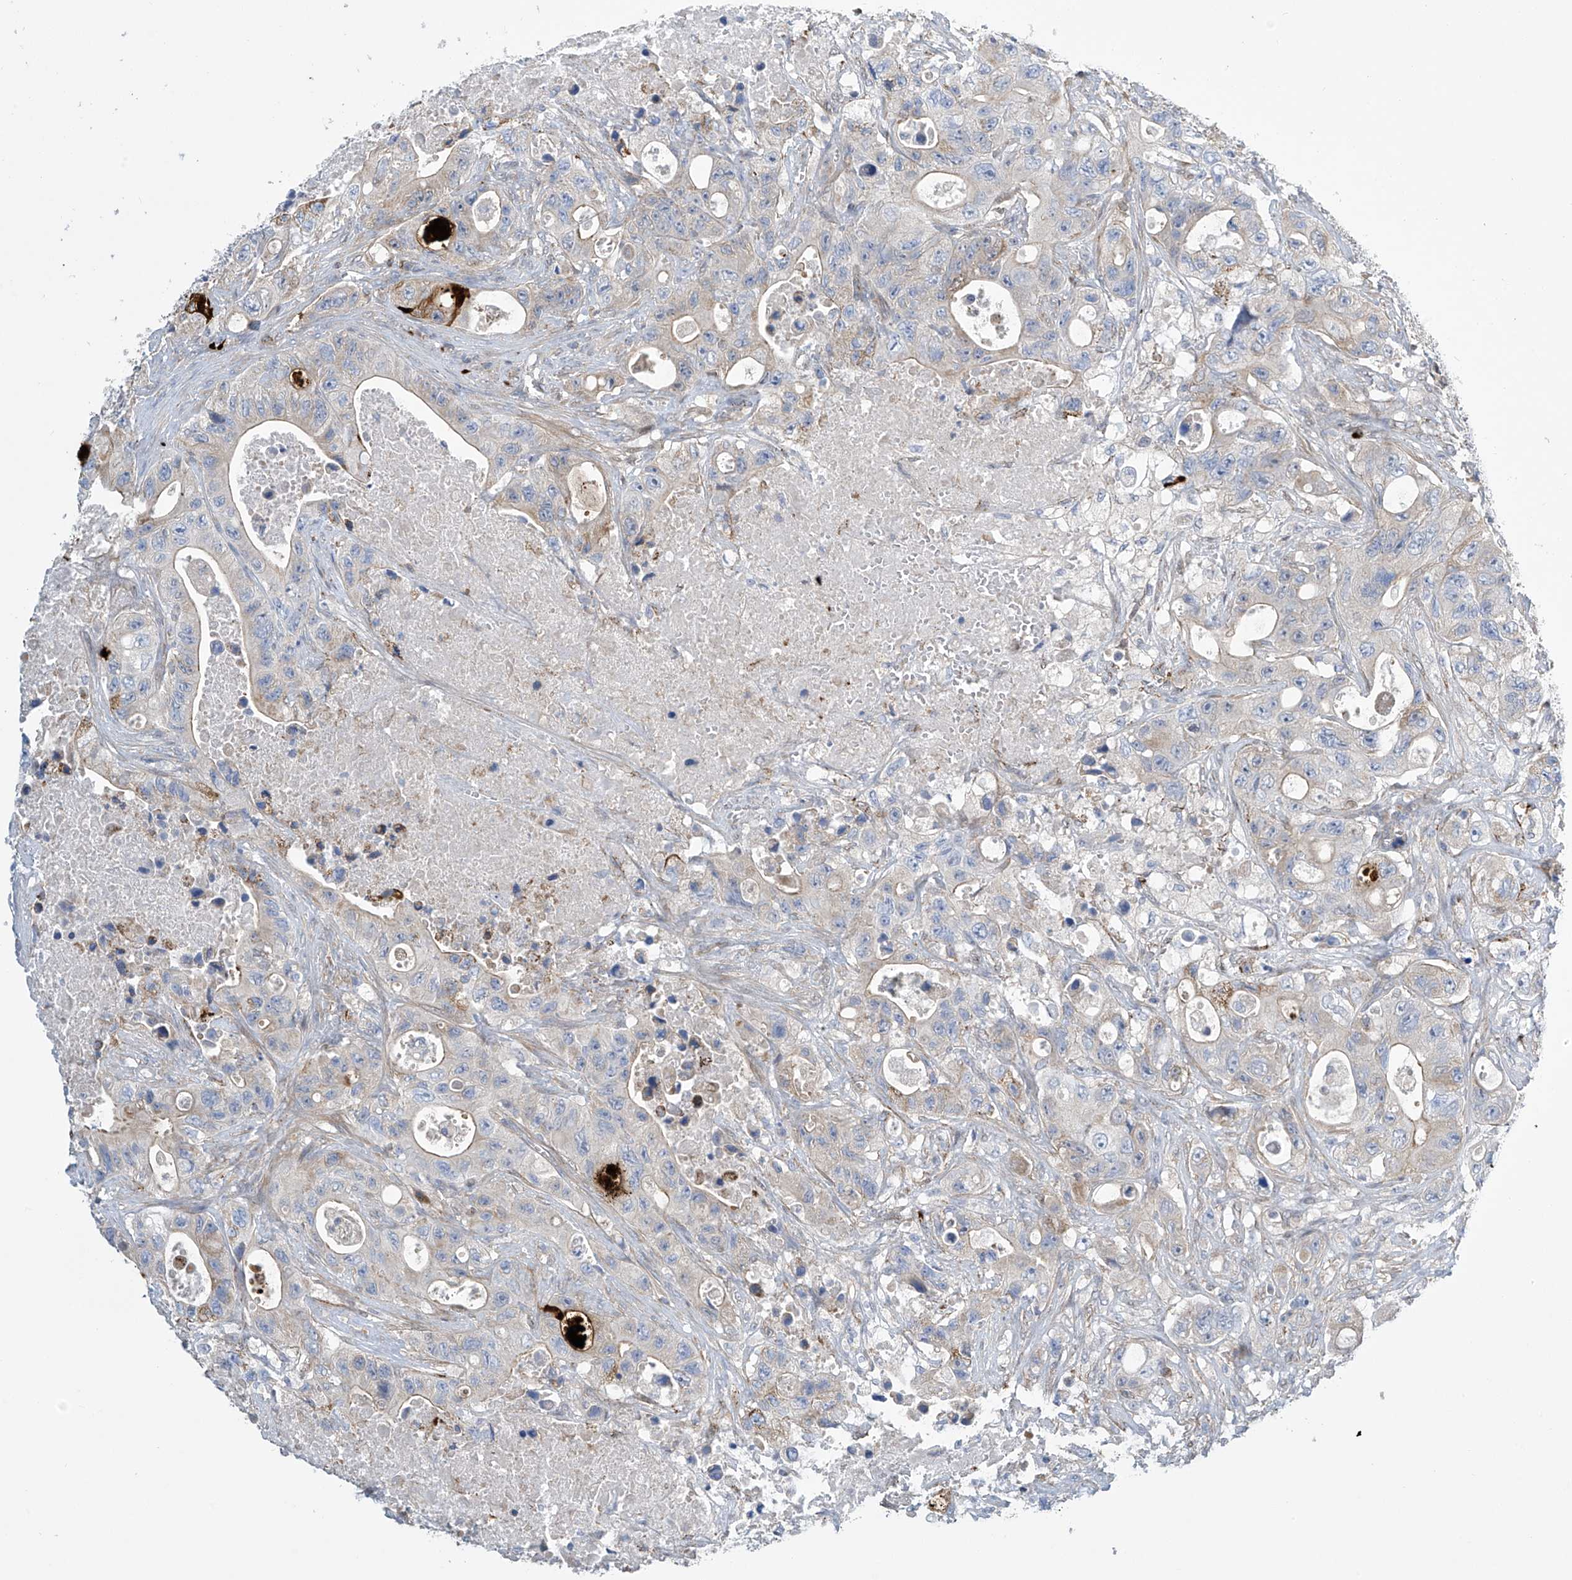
{"staining": {"intensity": "negative", "quantity": "none", "location": "none"}, "tissue": "colorectal cancer", "cell_type": "Tumor cells", "image_type": "cancer", "snomed": [{"axis": "morphology", "description": "Adenocarcinoma, NOS"}, {"axis": "topography", "description": "Colon"}], "caption": "This micrograph is of colorectal cancer stained with IHC to label a protein in brown with the nuclei are counter-stained blue. There is no positivity in tumor cells. (Immunohistochemistry (ihc), brightfield microscopy, high magnification).", "gene": "IBA57", "patient": {"sex": "female", "age": 46}}